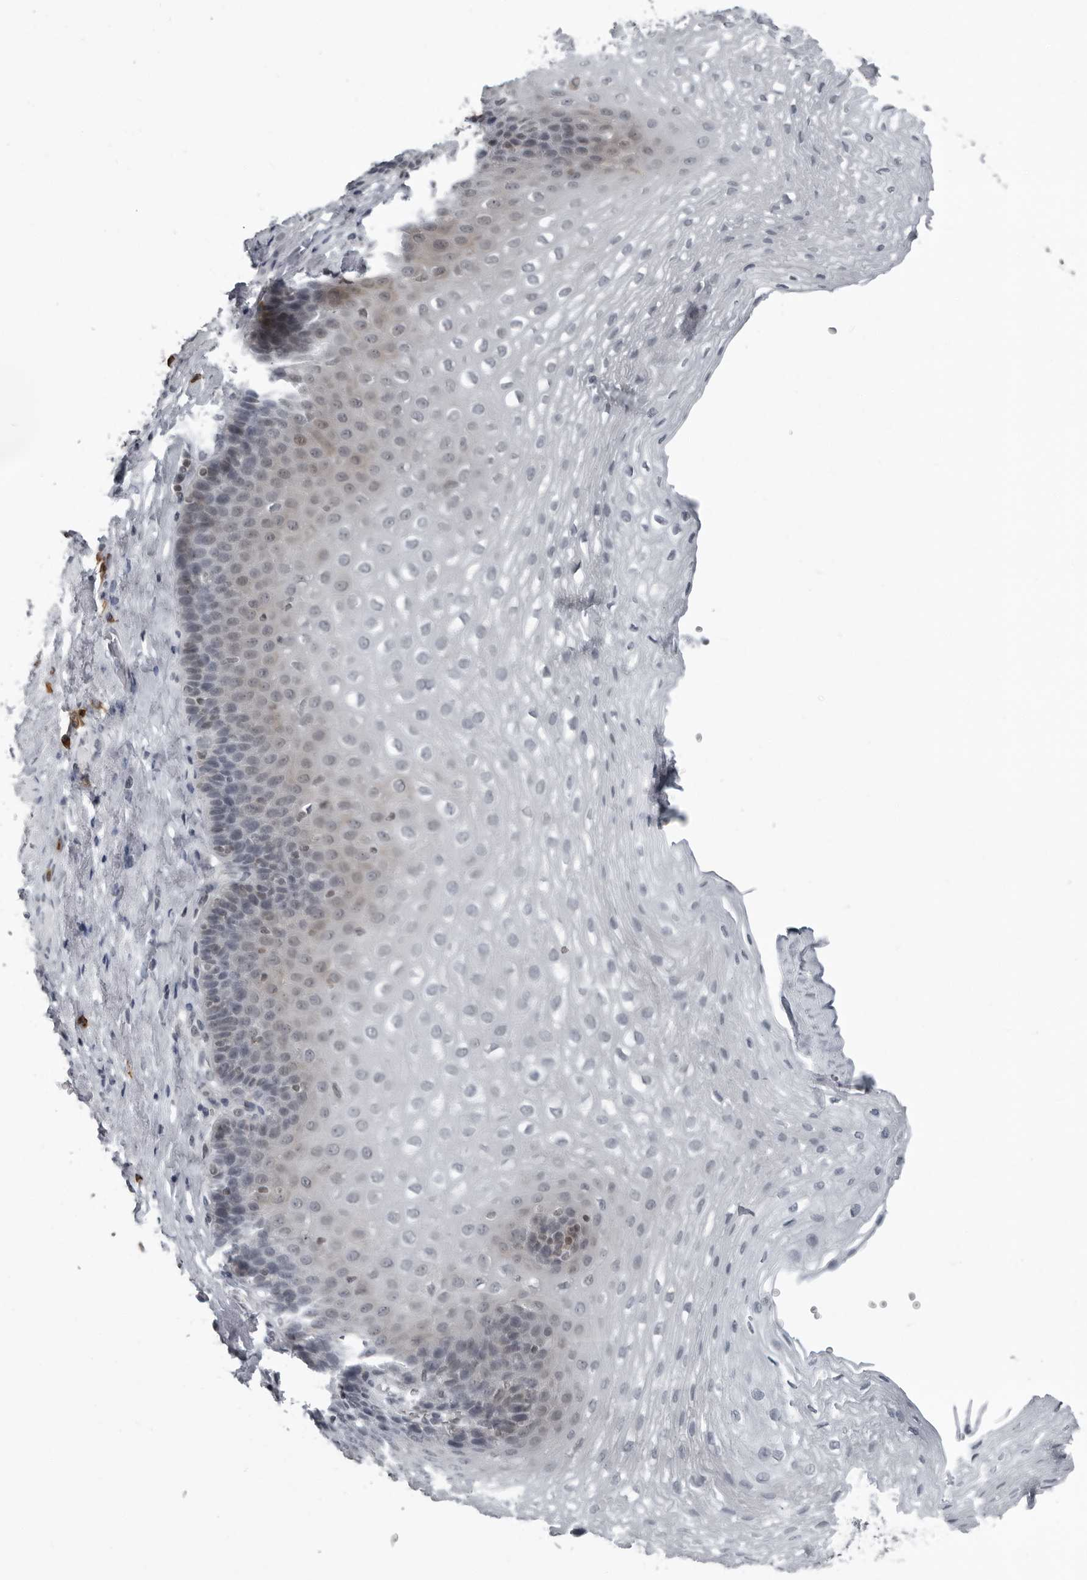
{"staining": {"intensity": "moderate", "quantity": "<25%", "location": "cytoplasmic/membranous"}, "tissue": "esophagus", "cell_type": "Squamous epithelial cells", "image_type": "normal", "snomed": [{"axis": "morphology", "description": "Normal tissue, NOS"}, {"axis": "topography", "description": "Esophagus"}], "caption": "Human esophagus stained with a brown dye exhibits moderate cytoplasmic/membranous positive positivity in about <25% of squamous epithelial cells.", "gene": "RTCA", "patient": {"sex": "female", "age": 66}}